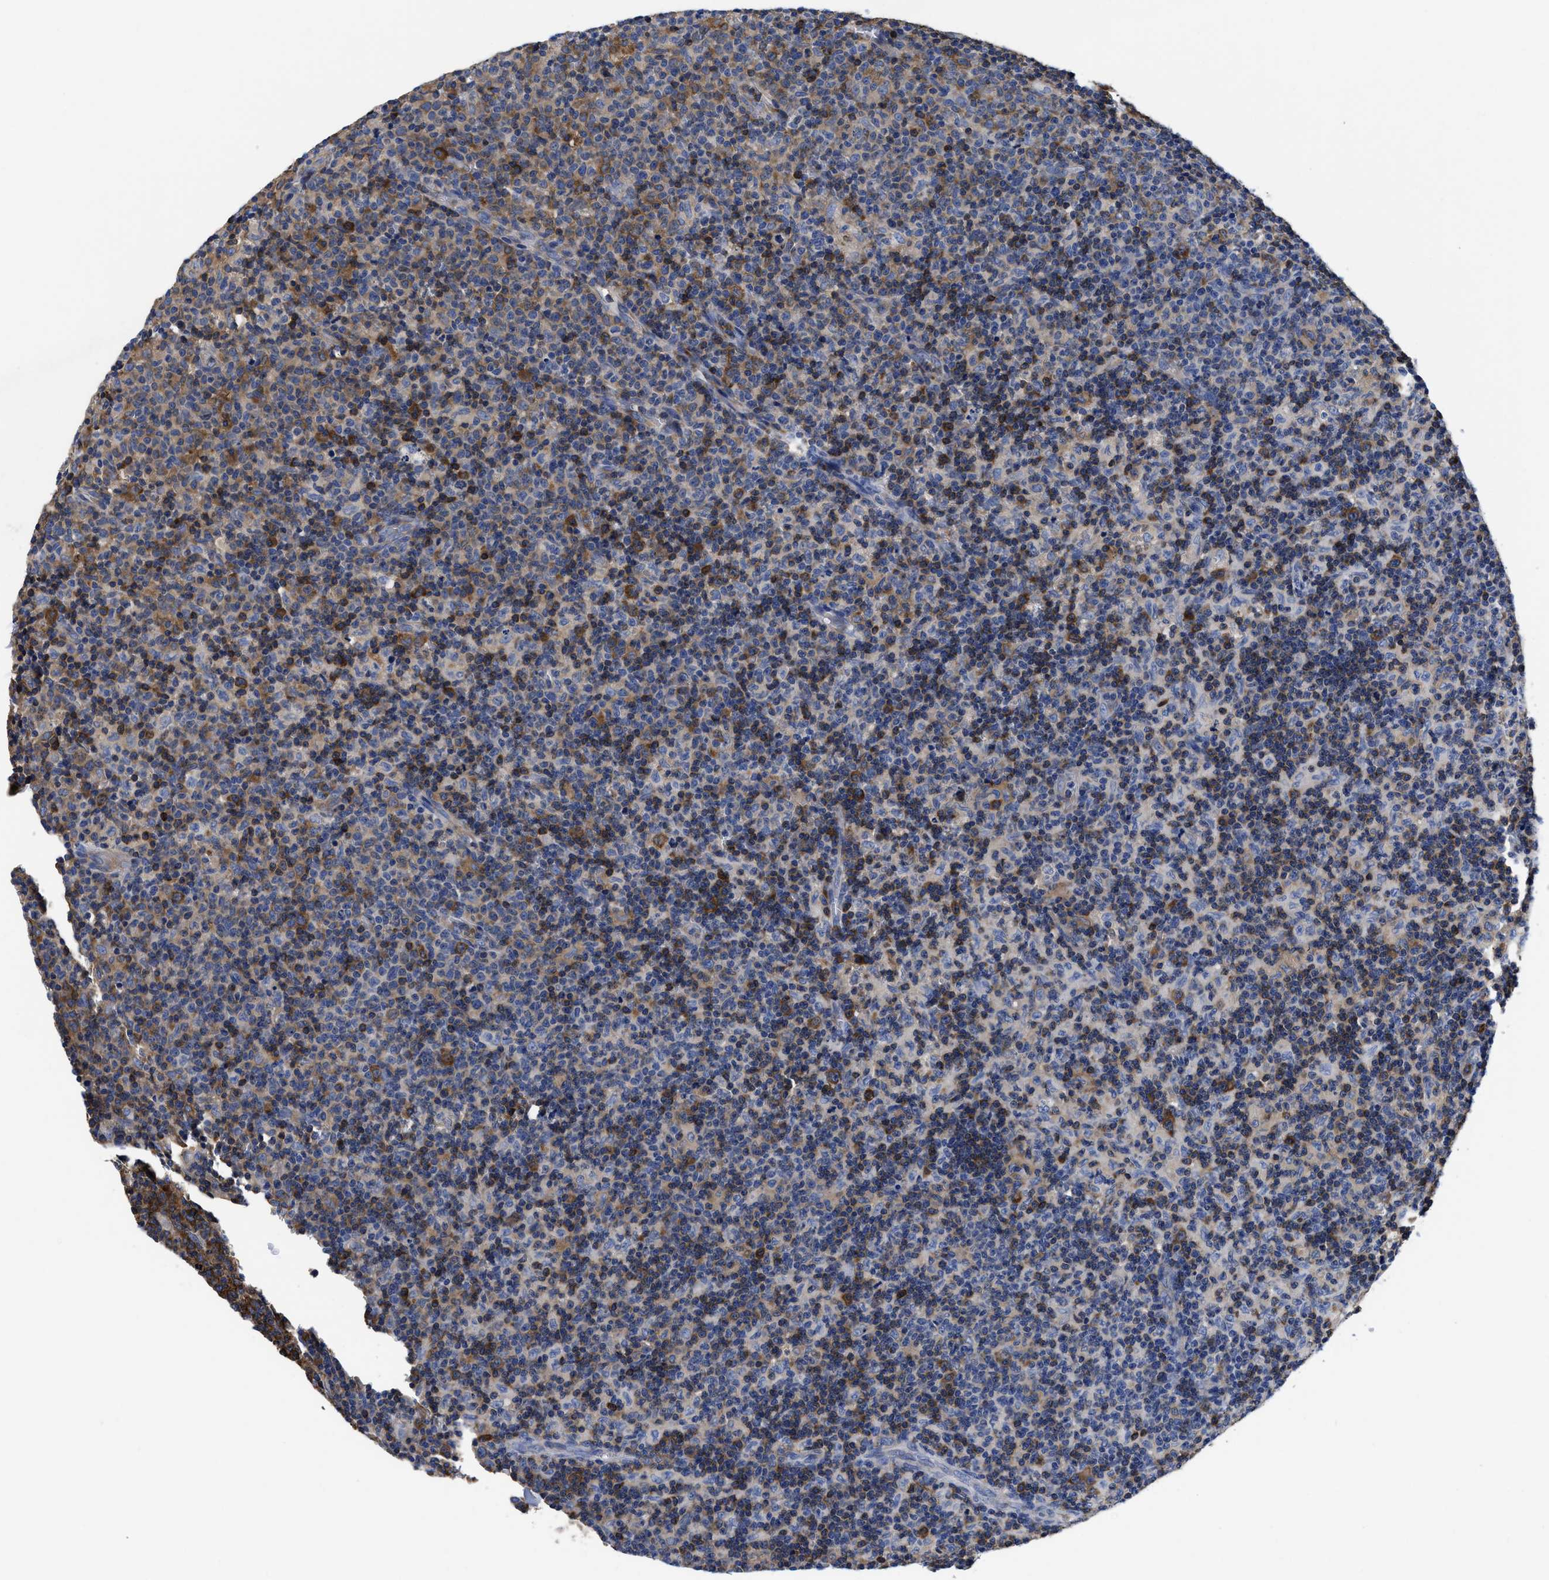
{"staining": {"intensity": "strong", "quantity": "<25%", "location": "cytoplasmic/membranous"}, "tissue": "lymph node", "cell_type": "Non-germinal center cells", "image_type": "normal", "snomed": [{"axis": "morphology", "description": "Normal tissue, NOS"}, {"axis": "morphology", "description": "Inflammation, NOS"}, {"axis": "topography", "description": "Lymph node"}], "caption": "IHC (DAB) staining of normal lymph node displays strong cytoplasmic/membranous protein staining in approximately <25% of non-germinal center cells.", "gene": "YARS1", "patient": {"sex": "male", "age": 55}}